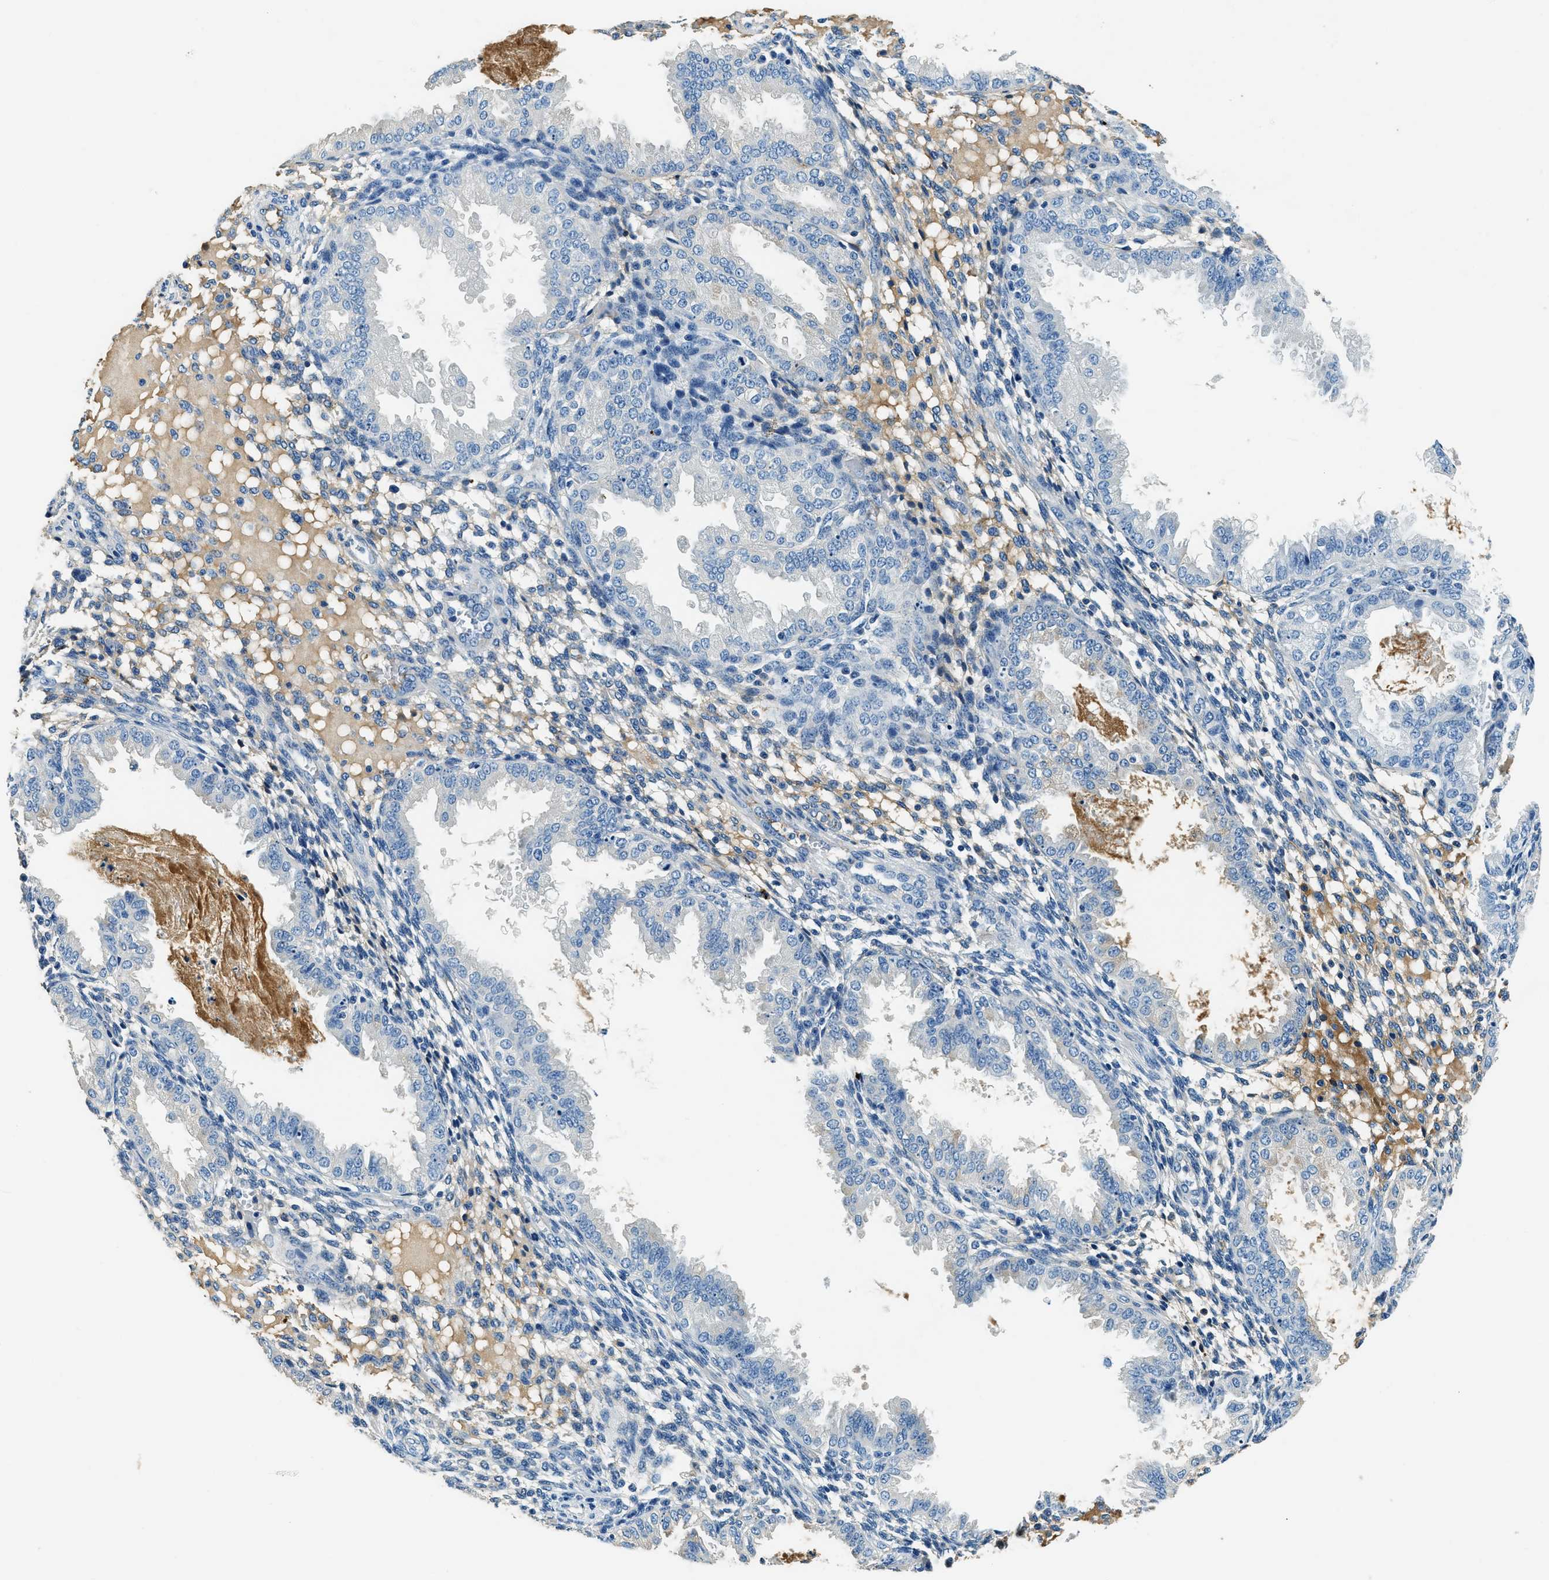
{"staining": {"intensity": "negative", "quantity": "none", "location": "none"}, "tissue": "endometrium", "cell_type": "Cells in endometrial stroma", "image_type": "normal", "snomed": [{"axis": "morphology", "description": "Normal tissue, NOS"}, {"axis": "topography", "description": "Endometrium"}], "caption": "Immunohistochemistry (IHC) image of benign endometrium: endometrium stained with DAB (3,3'-diaminobenzidine) exhibits no significant protein staining in cells in endometrial stroma.", "gene": "TMEM186", "patient": {"sex": "female", "age": 33}}